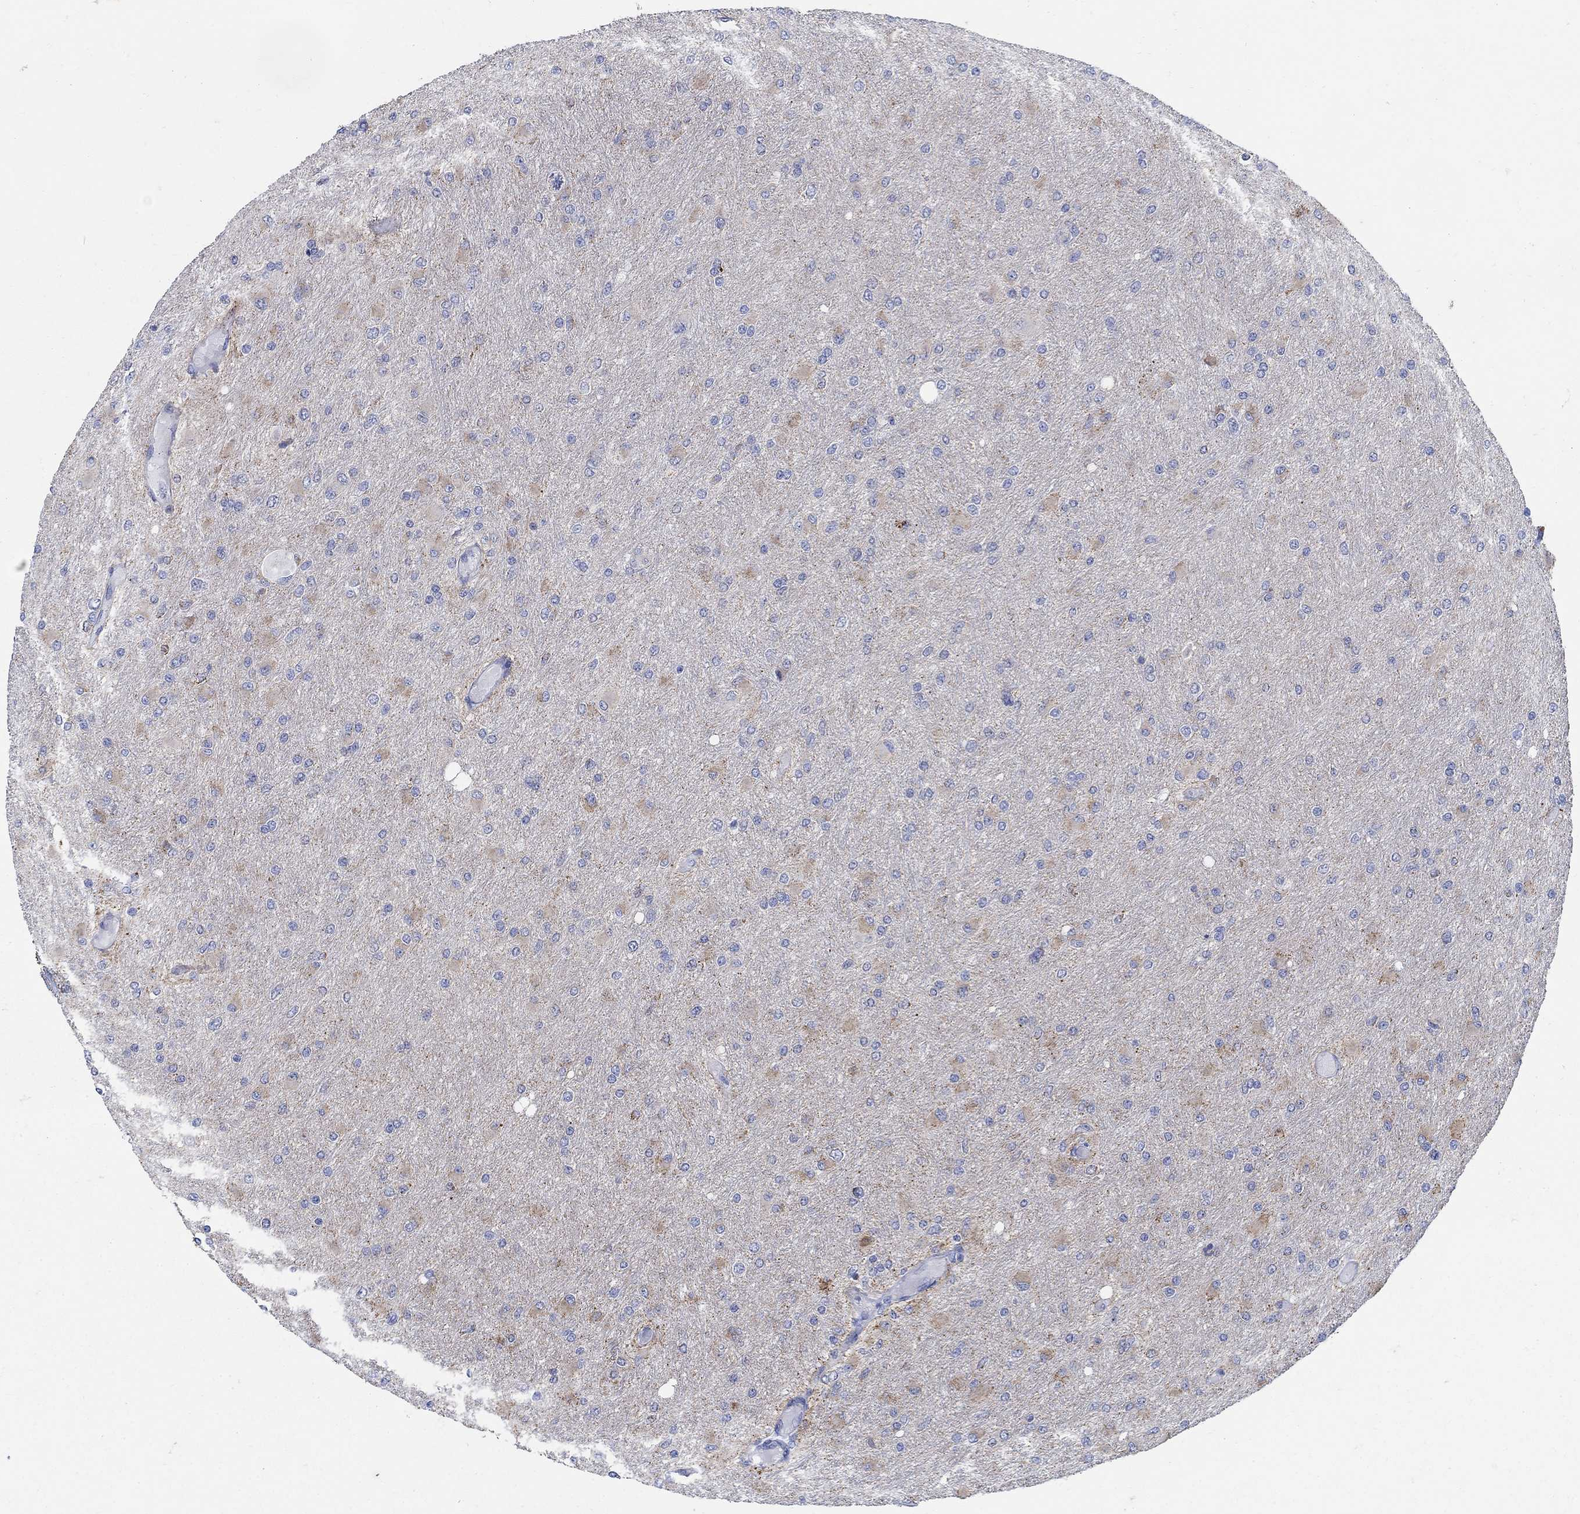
{"staining": {"intensity": "moderate", "quantity": "<25%", "location": "cytoplasmic/membranous"}, "tissue": "glioma", "cell_type": "Tumor cells", "image_type": "cancer", "snomed": [{"axis": "morphology", "description": "Glioma, malignant, High grade"}, {"axis": "topography", "description": "Cerebral cortex"}], "caption": "Human high-grade glioma (malignant) stained for a protein (brown) demonstrates moderate cytoplasmic/membranous positive positivity in about <25% of tumor cells.", "gene": "ZDHHC14", "patient": {"sex": "female", "age": 36}}